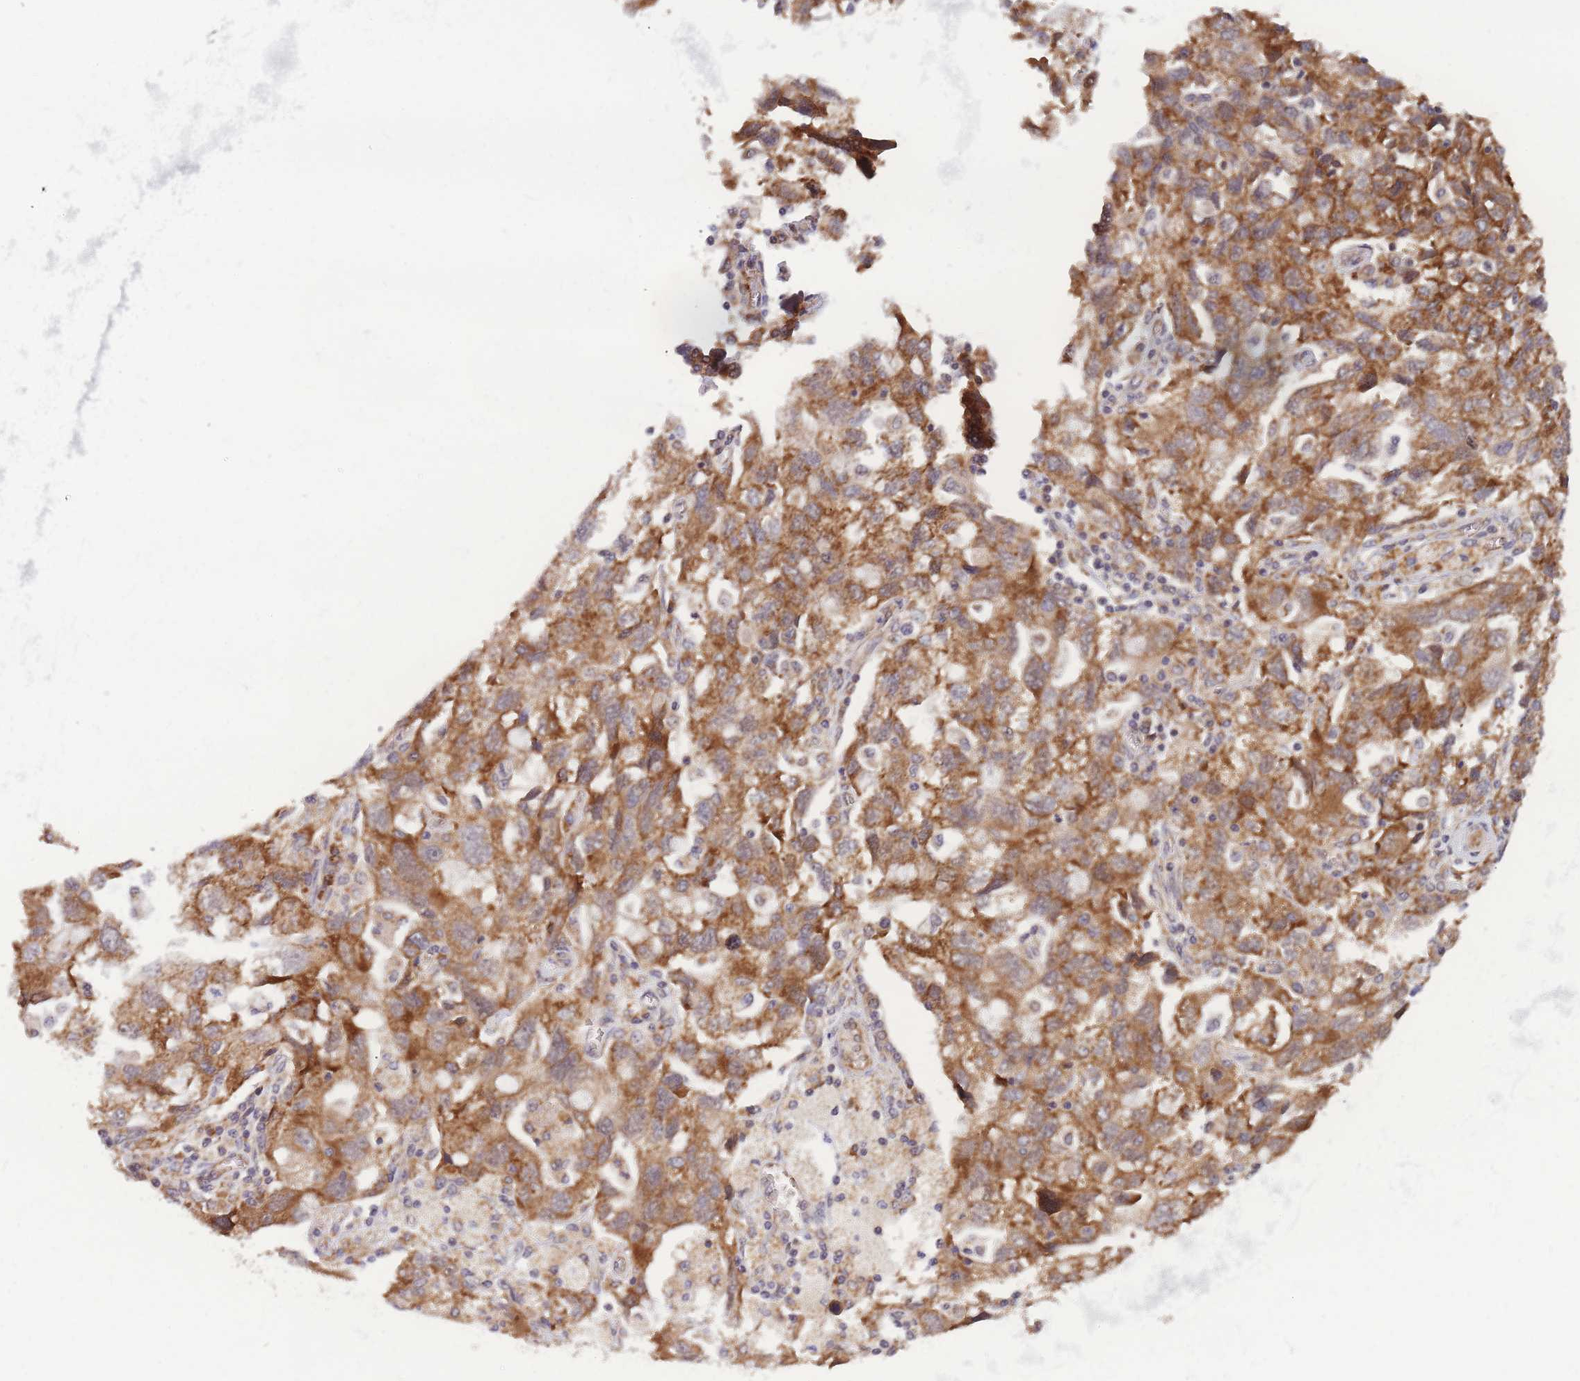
{"staining": {"intensity": "moderate", "quantity": ">75%", "location": "cytoplasmic/membranous"}, "tissue": "ovarian cancer", "cell_type": "Tumor cells", "image_type": "cancer", "snomed": [{"axis": "morphology", "description": "Carcinoma, NOS"}, {"axis": "morphology", "description": "Cystadenocarcinoma, serous, NOS"}, {"axis": "topography", "description": "Ovary"}], "caption": "Brown immunohistochemical staining in human carcinoma (ovarian) exhibits moderate cytoplasmic/membranous expression in about >75% of tumor cells.", "gene": "MRPL23", "patient": {"sex": "female", "age": 69}}